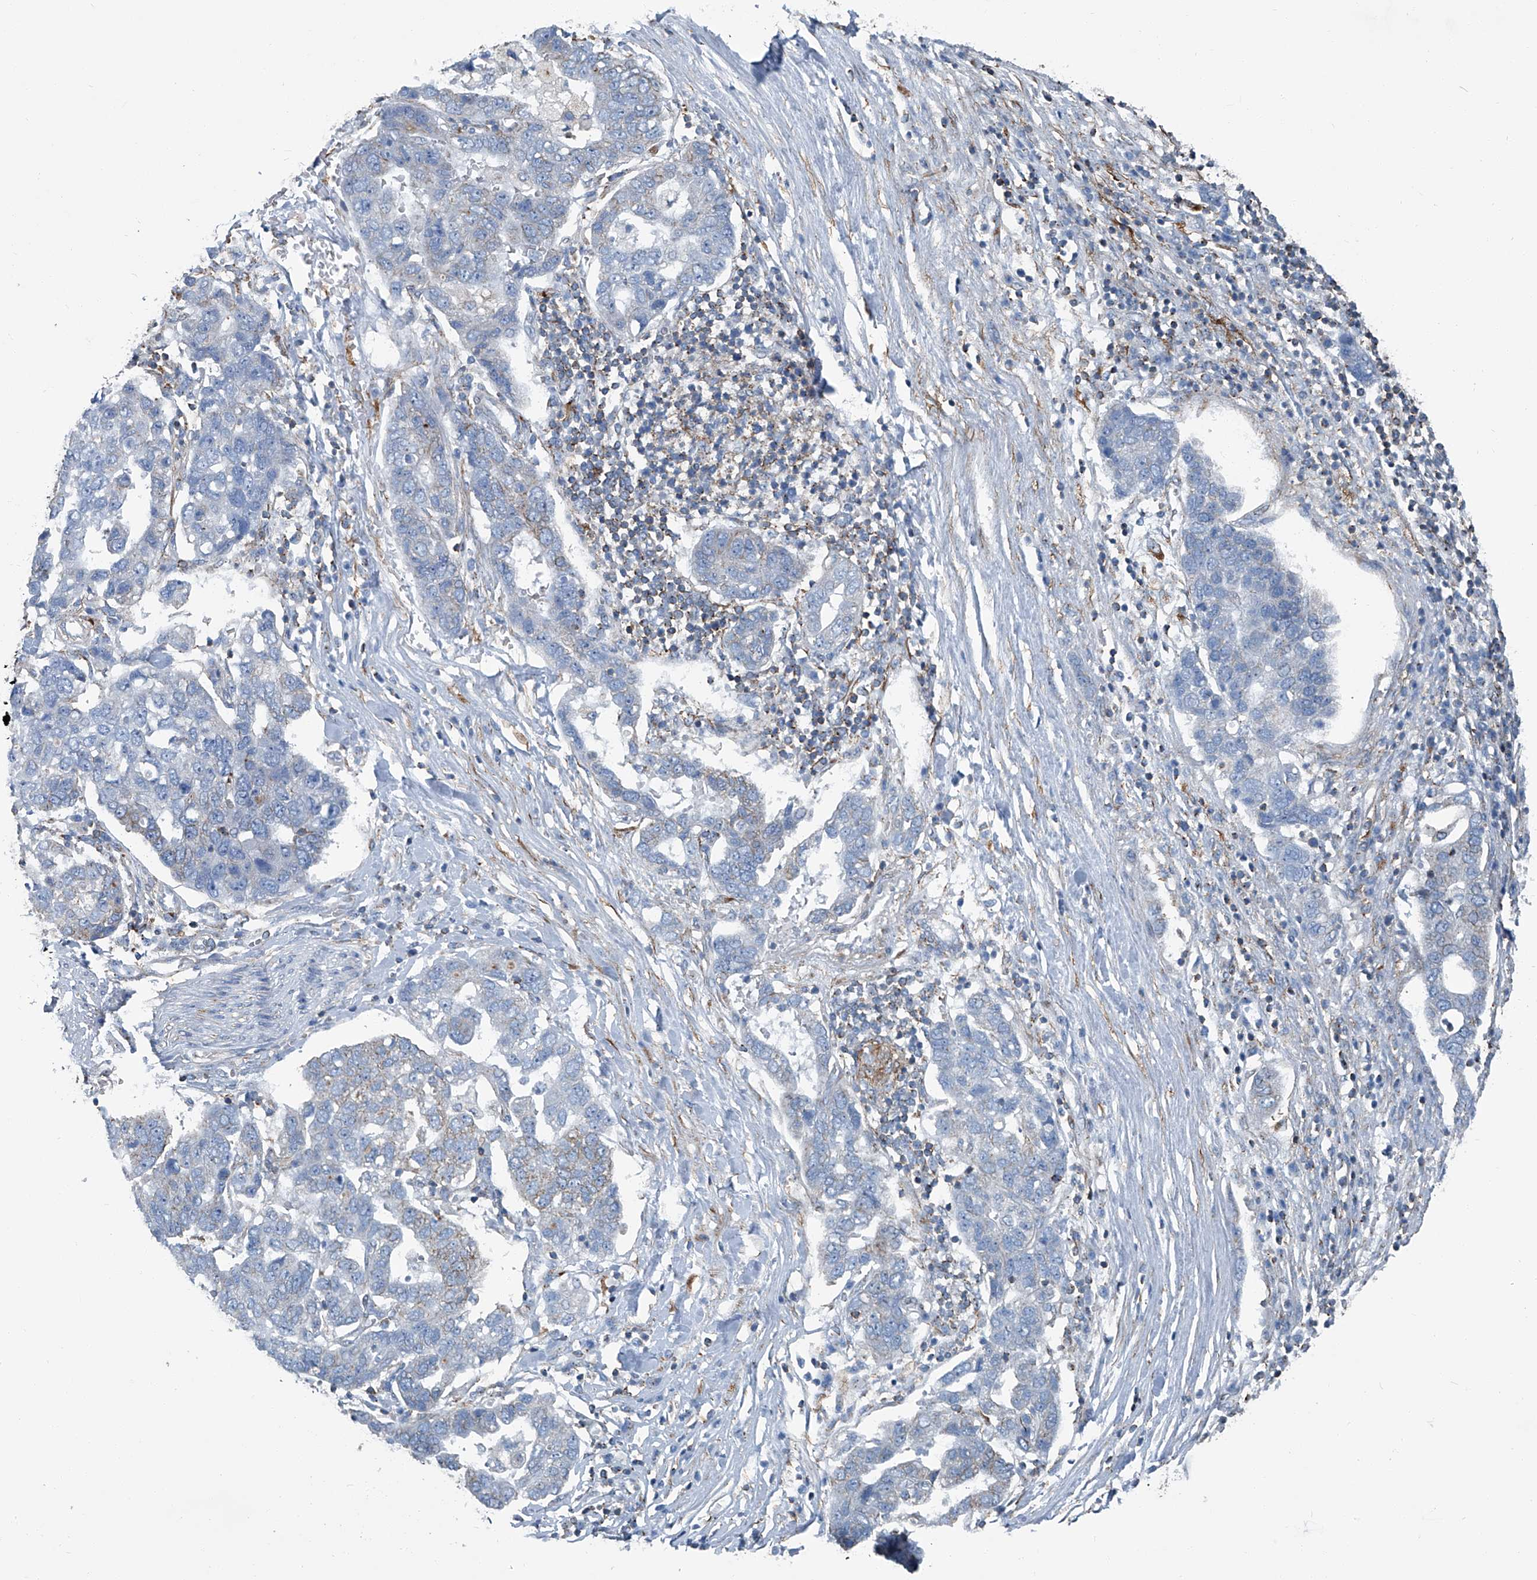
{"staining": {"intensity": "negative", "quantity": "none", "location": "none"}, "tissue": "pancreatic cancer", "cell_type": "Tumor cells", "image_type": "cancer", "snomed": [{"axis": "morphology", "description": "Adenocarcinoma, NOS"}, {"axis": "topography", "description": "Pancreas"}], "caption": "A micrograph of adenocarcinoma (pancreatic) stained for a protein shows no brown staining in tumor cells.", "gene": "SEPTIN7", "patient": {"sex": "female", "age": 61}}